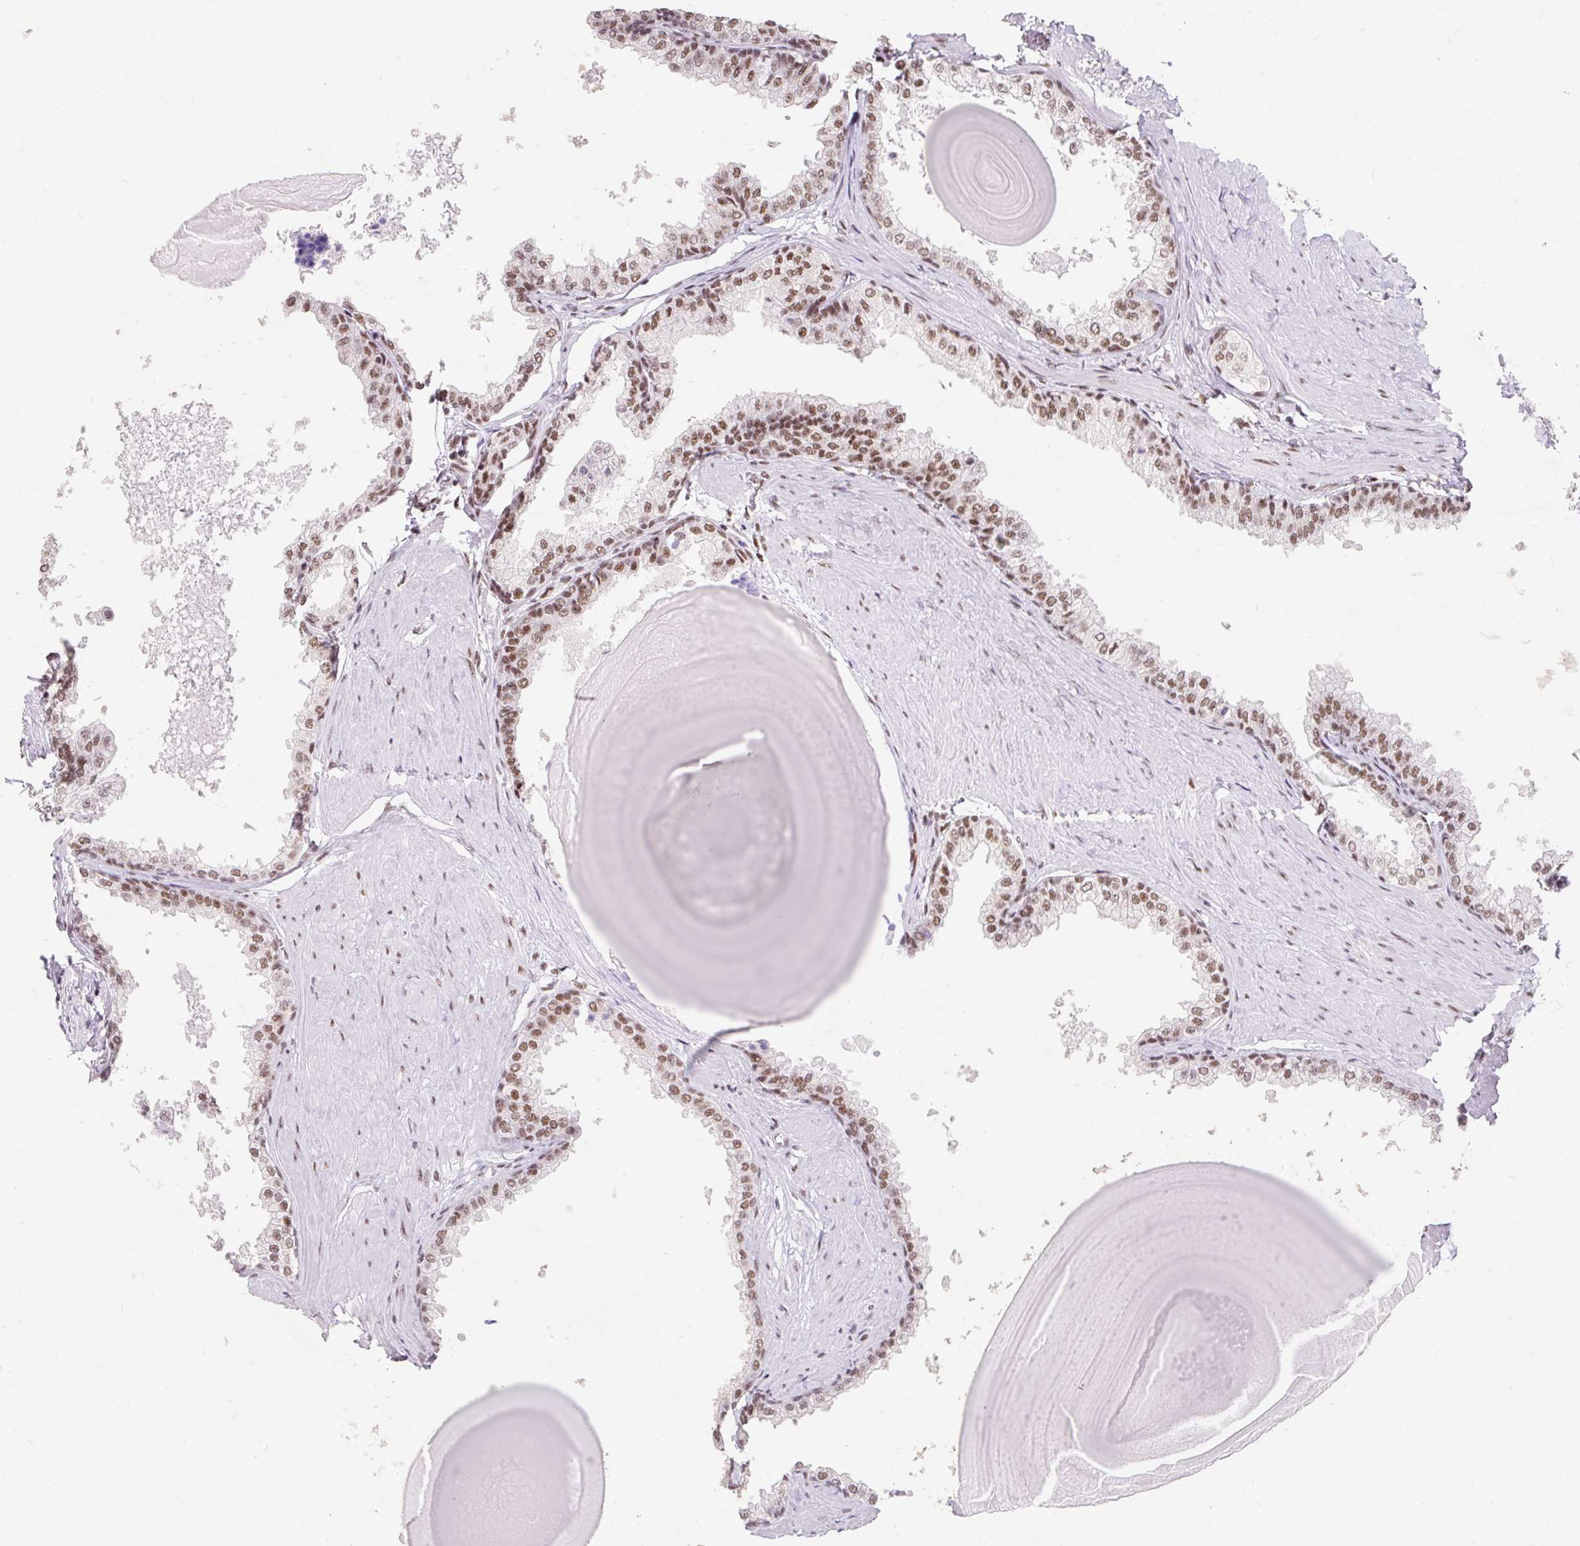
{"staining": {"intensity": "moderate", "quantity": ">75%", "location": "nuclear"}, "tissue": "prostate", "cell_type": "Glandular cells", "image_type": "normal", "snomed": [{"axis": "morphology", "description": "Normal tissue, NOS"}, {"axis": "topography", "description": "Prostate"}], "caption": "Immunohistochemistry (IHC) of normal human prostate shows medium levels of moderate nuclear staining in about >75% of glandular cells.", "gene": "SRSF10", "patient": {"sex": "male", "age": 48}}